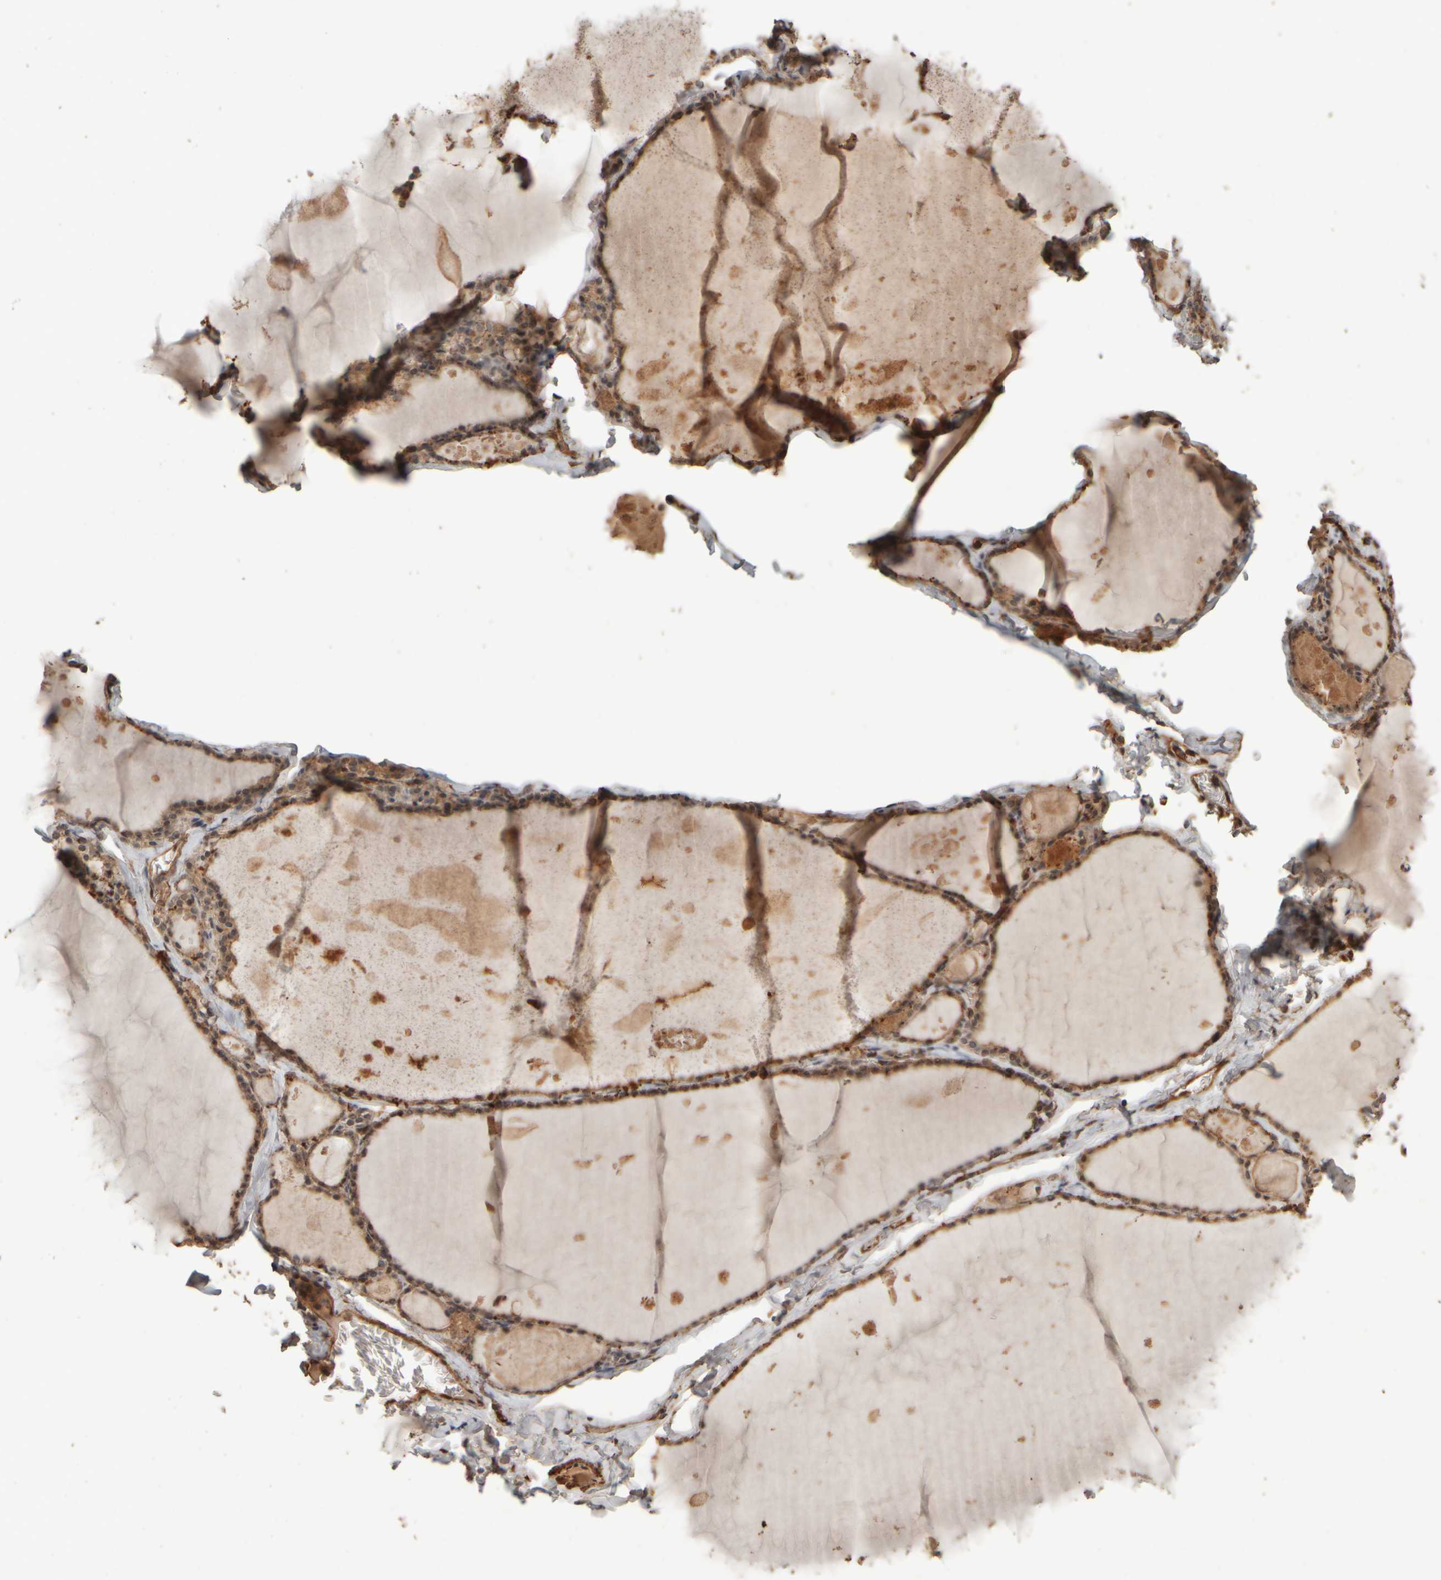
{"staining": {"intensity": "moderate", "quantity": ">75%", "location": "cytoplasmic/membranous,nuclear"}, "tissue": "thyroid gland", "cell_type": "Glandular cells", "image_type": "normal", "snomed": [{"axis": "morphology", "description": "Normal tissue, NOS"}, {"axis": "topography", "description": "Thyroid gland"}], "caption": "Brown immunohistochemical staining in normal thyroid gland reveals moderate cytoplasmic/membranous,nuclear staining in approximately >75% of glandular cells.", "gene": "SPHK1", "patient": {"sex": "male", "age": 56}}